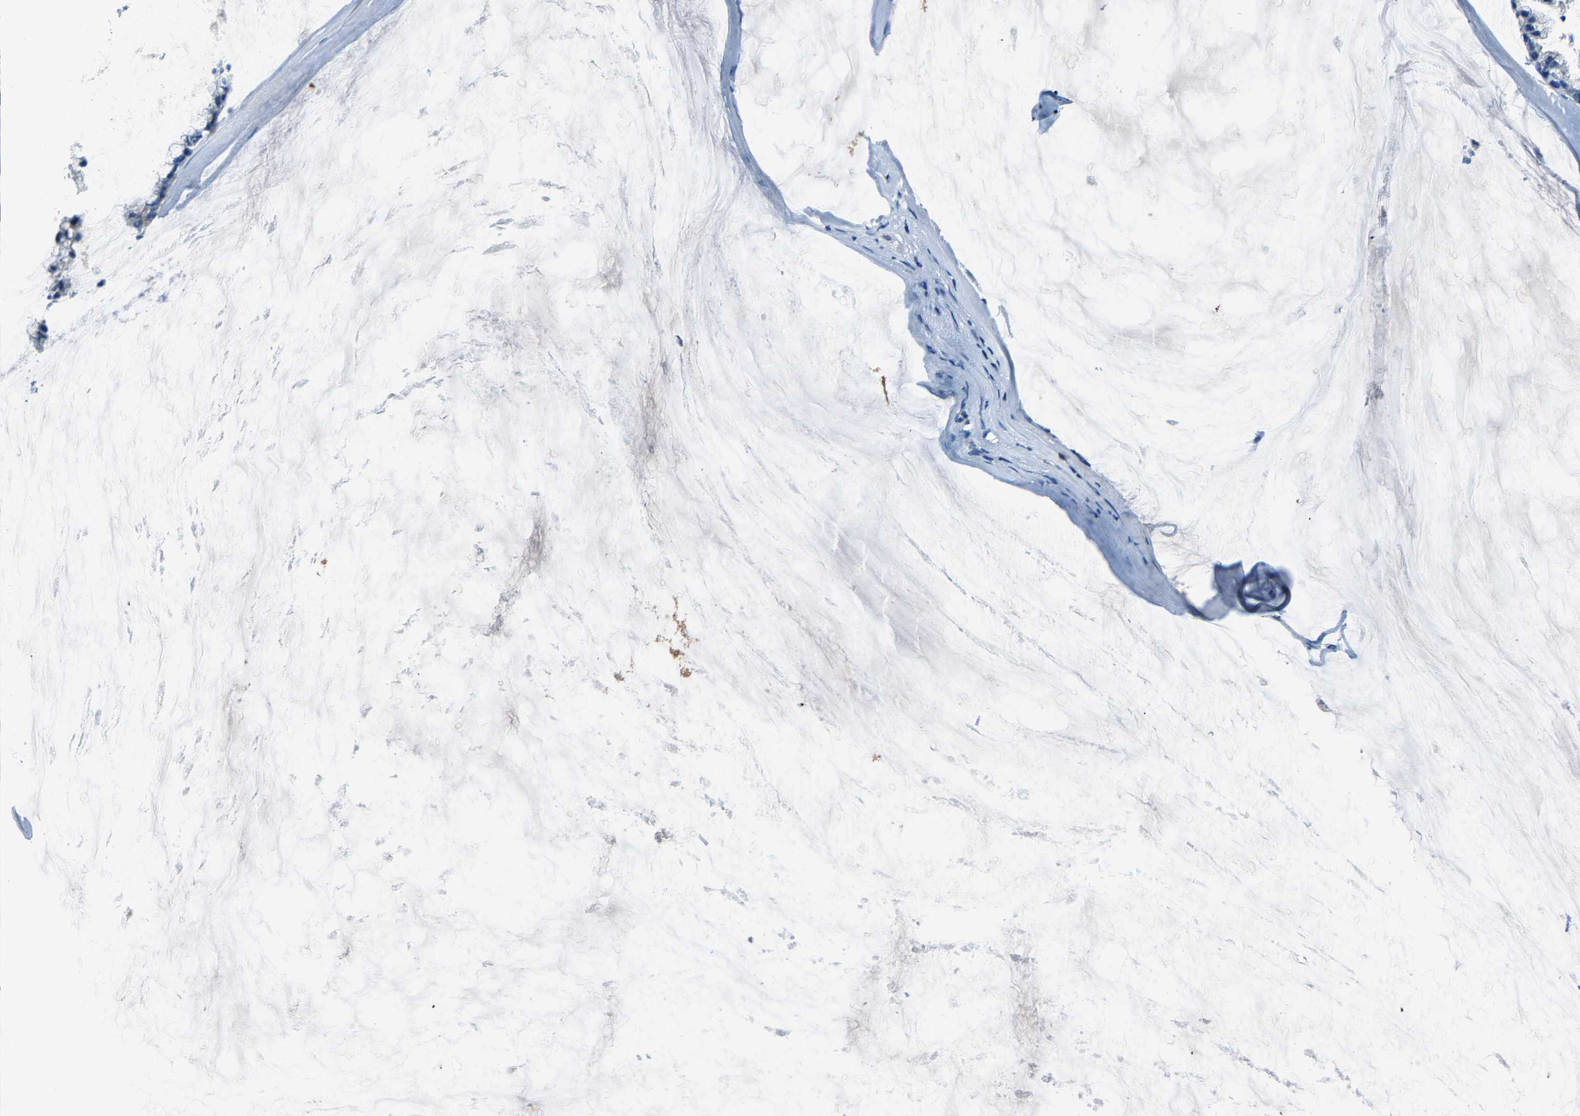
{"staining": {"intensity": "negative", "quantity": "none", "location": "none"}, "tissue": "ovarian cancer", "cell_type": "Tumor cells", "image_type": "cancer", "snomed": [{"axis": "morphology", "description": "Cystadenocarcinoma, mucinous, NOS"}, {"axis": "topography", "description": "Ovary"}], "caption": "Image shows no protein staining in tumor cells of mucinous cystadenocarcinoma (ovarian) tissue.", "gene": "ADAM2", "patient": {"sex": "female", "age": 39}}